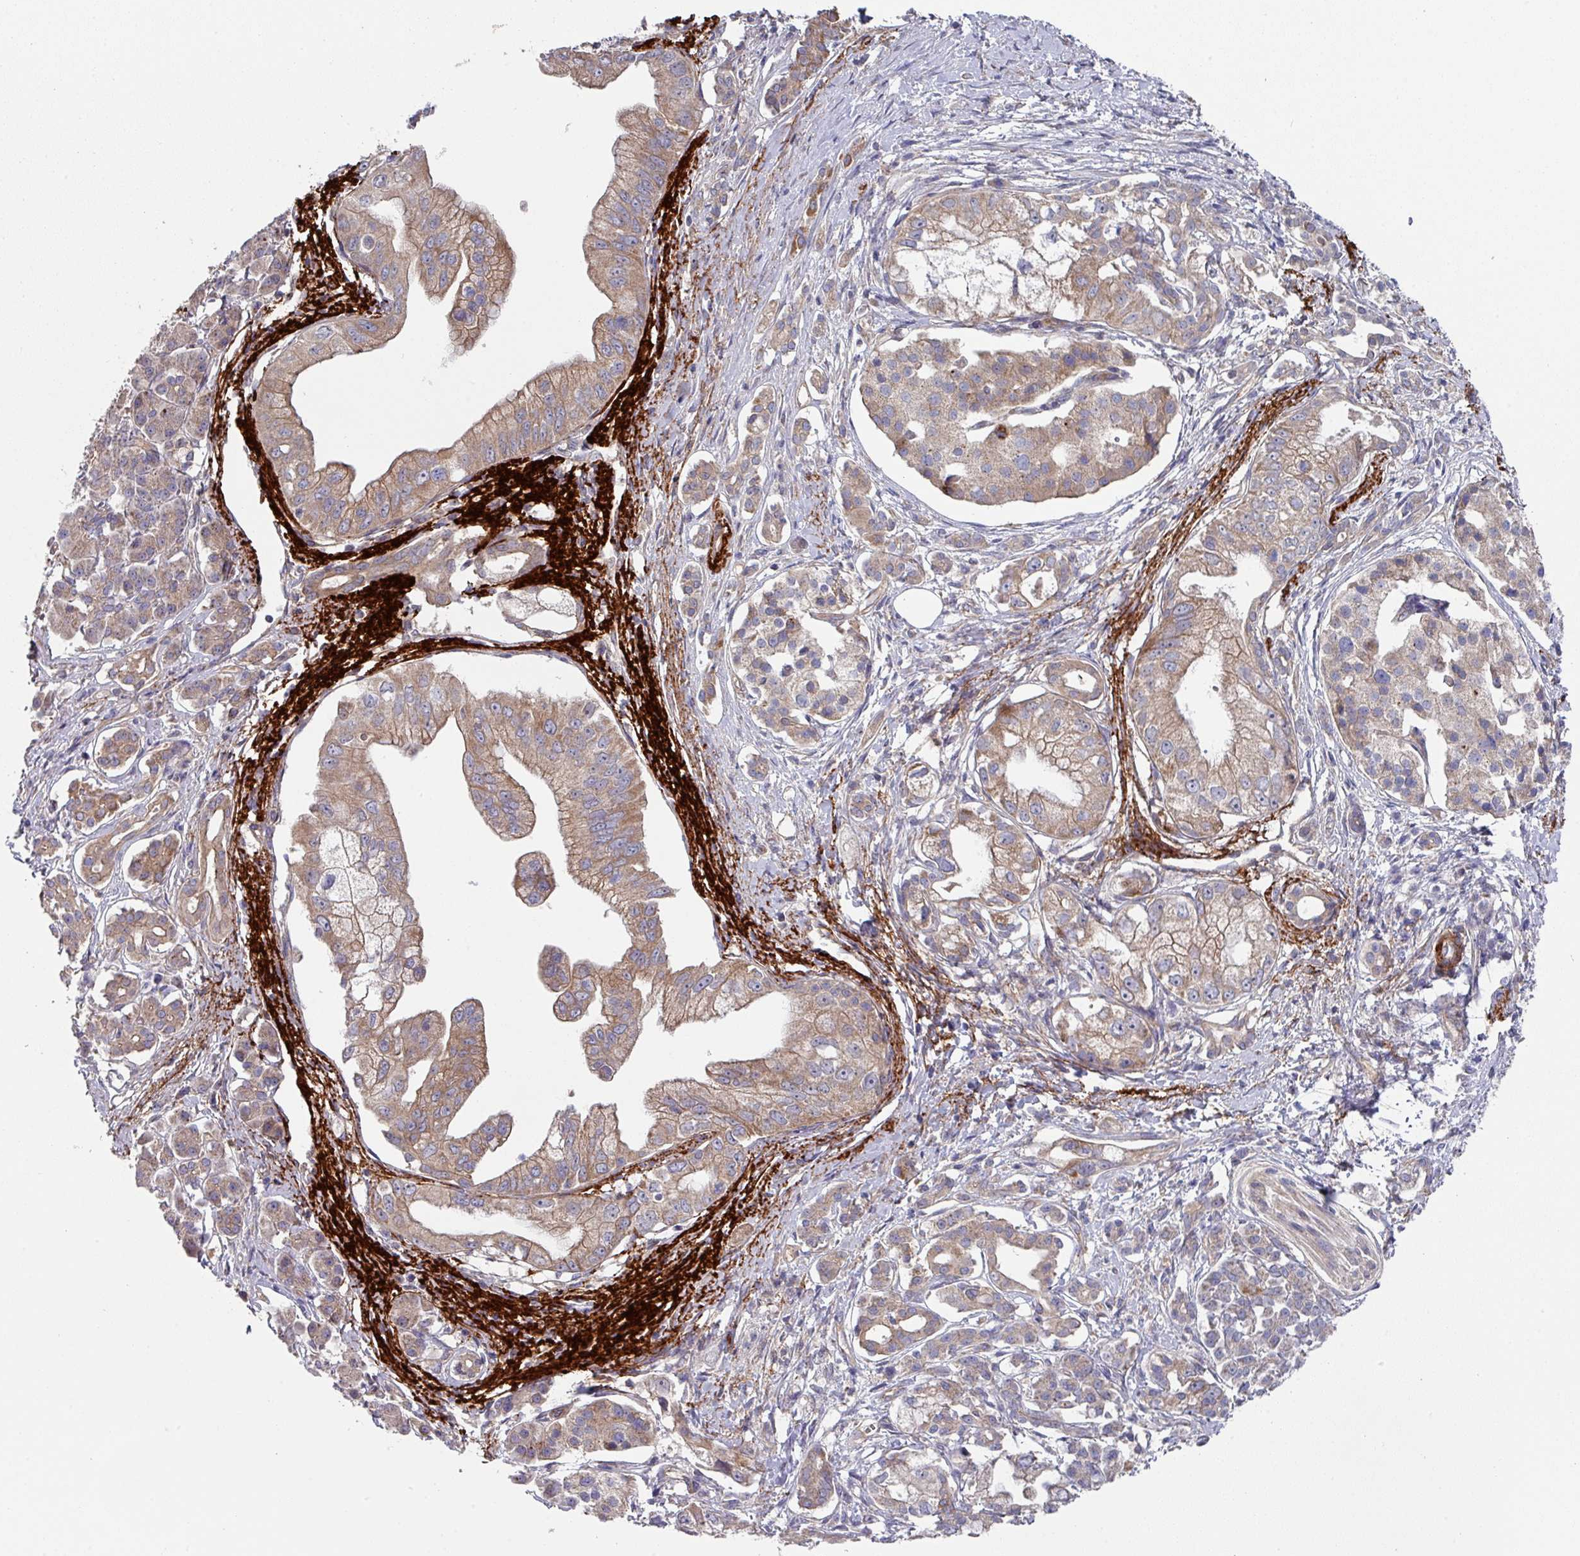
{"staining": {"intensity": "moderate", "quantity": ">75%", "location": "cytoplasmic/membranous"}, "tissue": "pancreatic cancer", "cell_type": "Tumor cells", "image_type": "cancer", "snomed": [{"axis": "morphology", "description": "Adenocarcinoma, NOS"}, {"axis": "topography", "description": "Pancreas"}], "caption": "Immunohistochemistry (IHC) histopathology image of adenocarcinoma (pancreatic) stained for a protein (brown), which shows medium levels of moderate cytoplasmic/membranous staining in approximately >75% of tumor cells.", "gene": "DCAF12L2", "patient": {"sex": "male", "age": 70}}